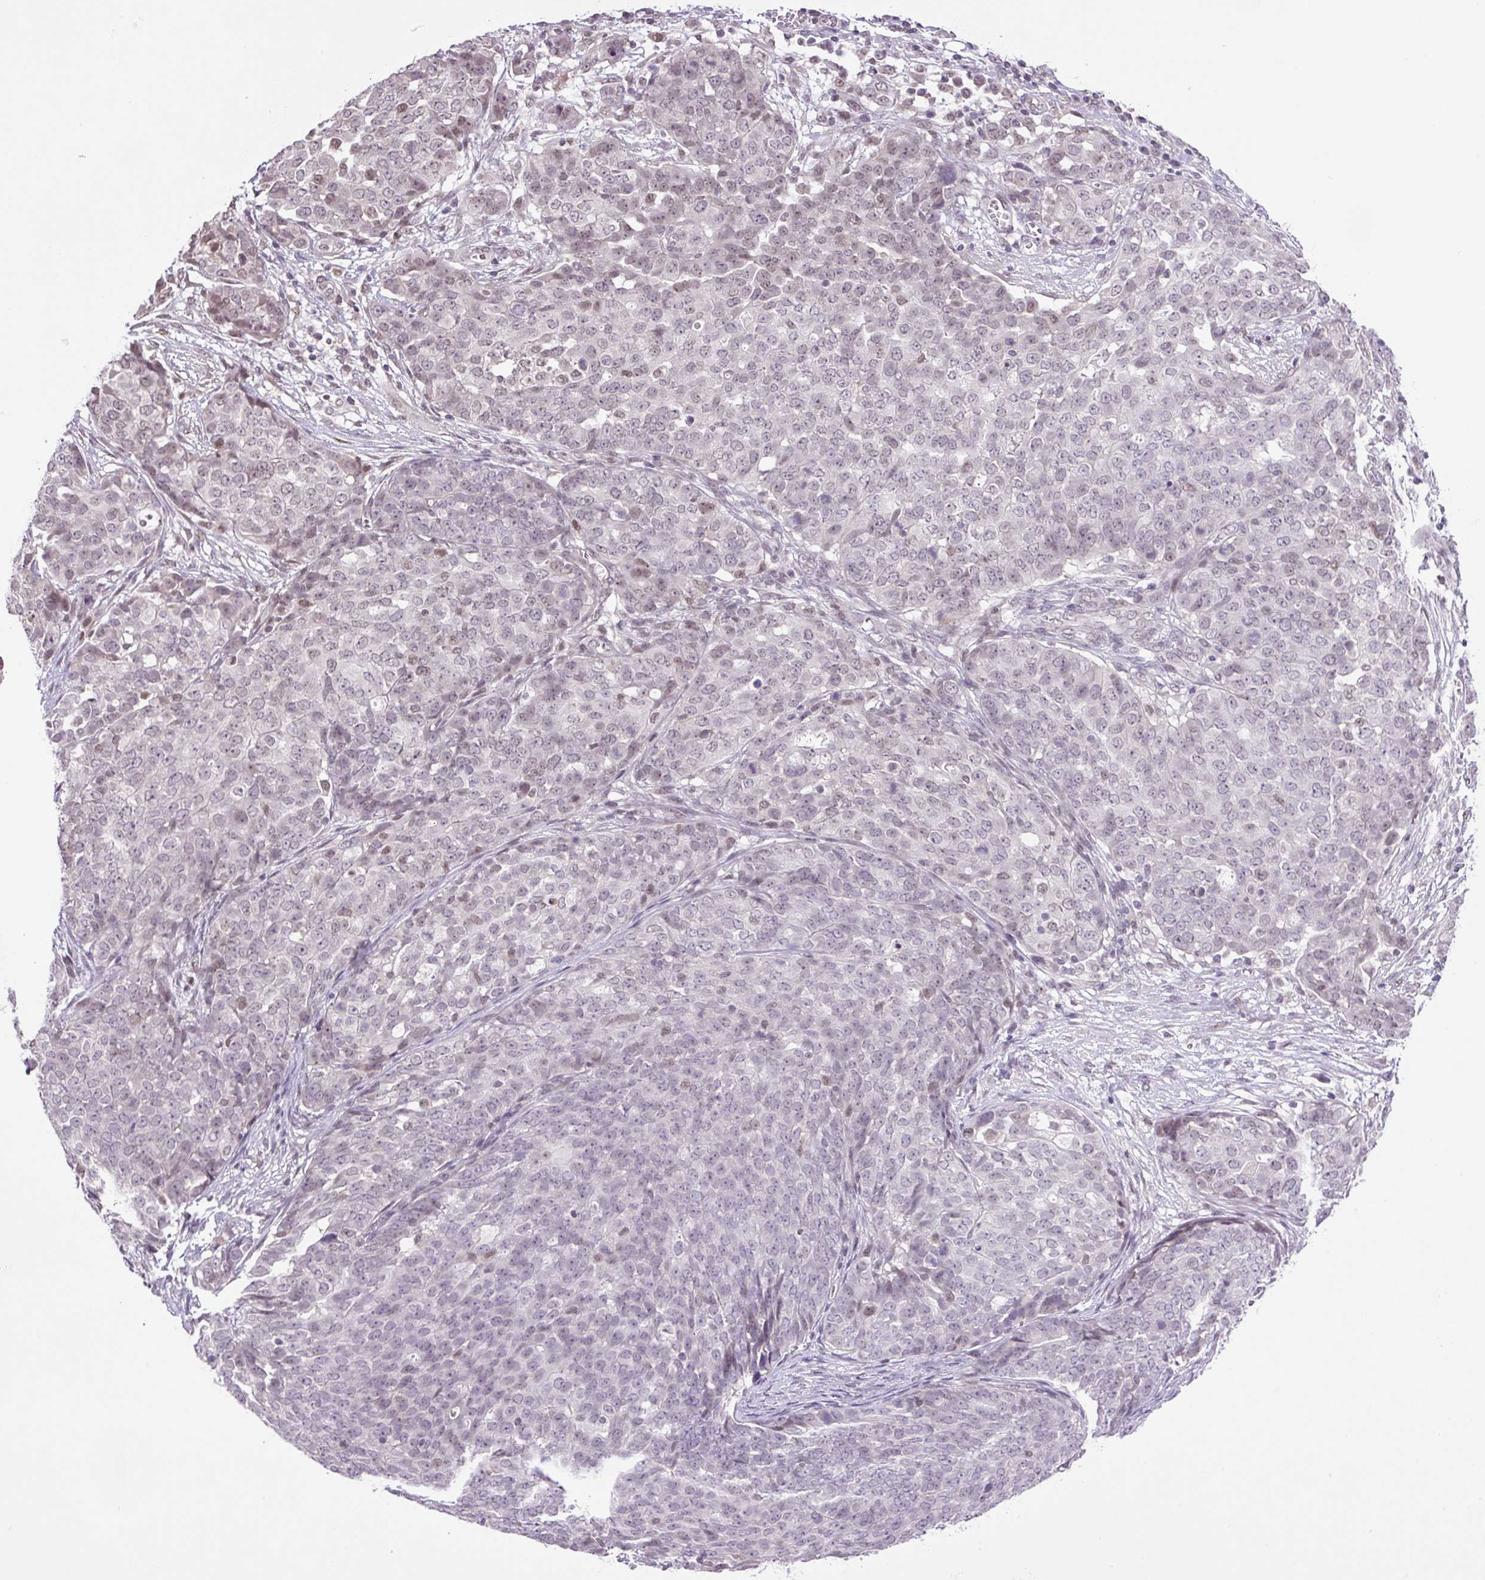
{"staining": {"intensity": "weak", "quantity": "<25%", "location": "nuclear"}, "tissue": "ovarian cancer", "cell_type": "Tumor cells", "image_type": "cancer", "snomed": [{"axis": "morphology", "description": "Cystadenocarcinoma, serous, NOS"}, {"axis": "topography", "description": "Soft tissue"}, {"axis": "topography", "description": "Ovary"}], "caption": "Histopathology image shows no significant protein expression in tumor cells of ovarian cancer (serous cystadenocarcinoma). (DAB (3,3'-diaminobenzidine) immunohistochemistry with hematoxylin counter stain).", "gene": "KPNA1", "patient": {"sex": "female", "age": 57}}